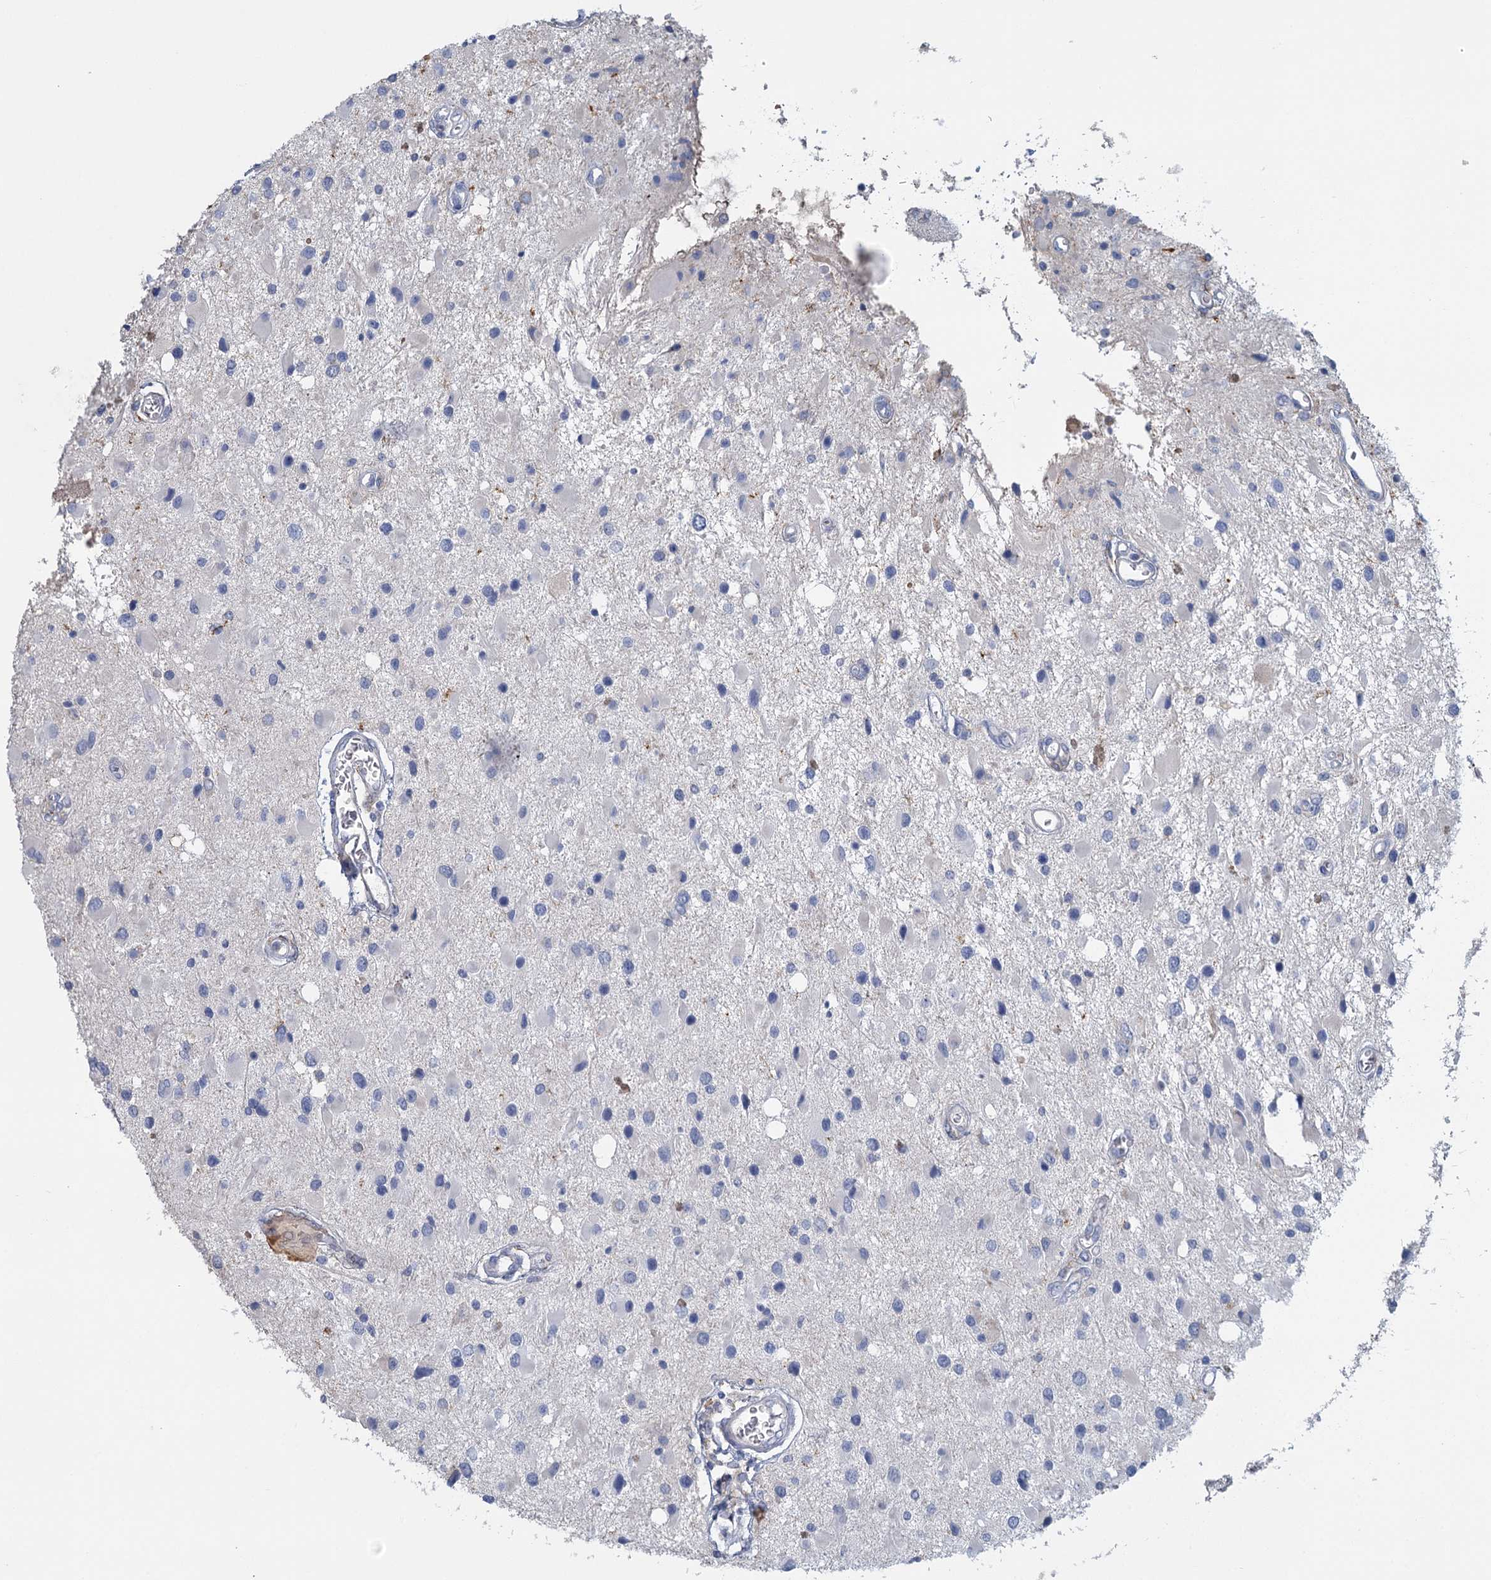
{"staining": {"intensity": "negative", "quantity": "none", "location": "none"}, "tissue": "glioma", "cell_type": "Tumor cells", "image_type": "cancer", "snomed": [{"axis": "morphology", "description": "Glioma, malignant, High grade"}, {"axis": "topography", "description": "Brain"}], "caption": "Tumor cells are negative for brown protein staining in glioma.", "gene": "ANKRD16", "patient": {"sex": "male", "age": 53}}